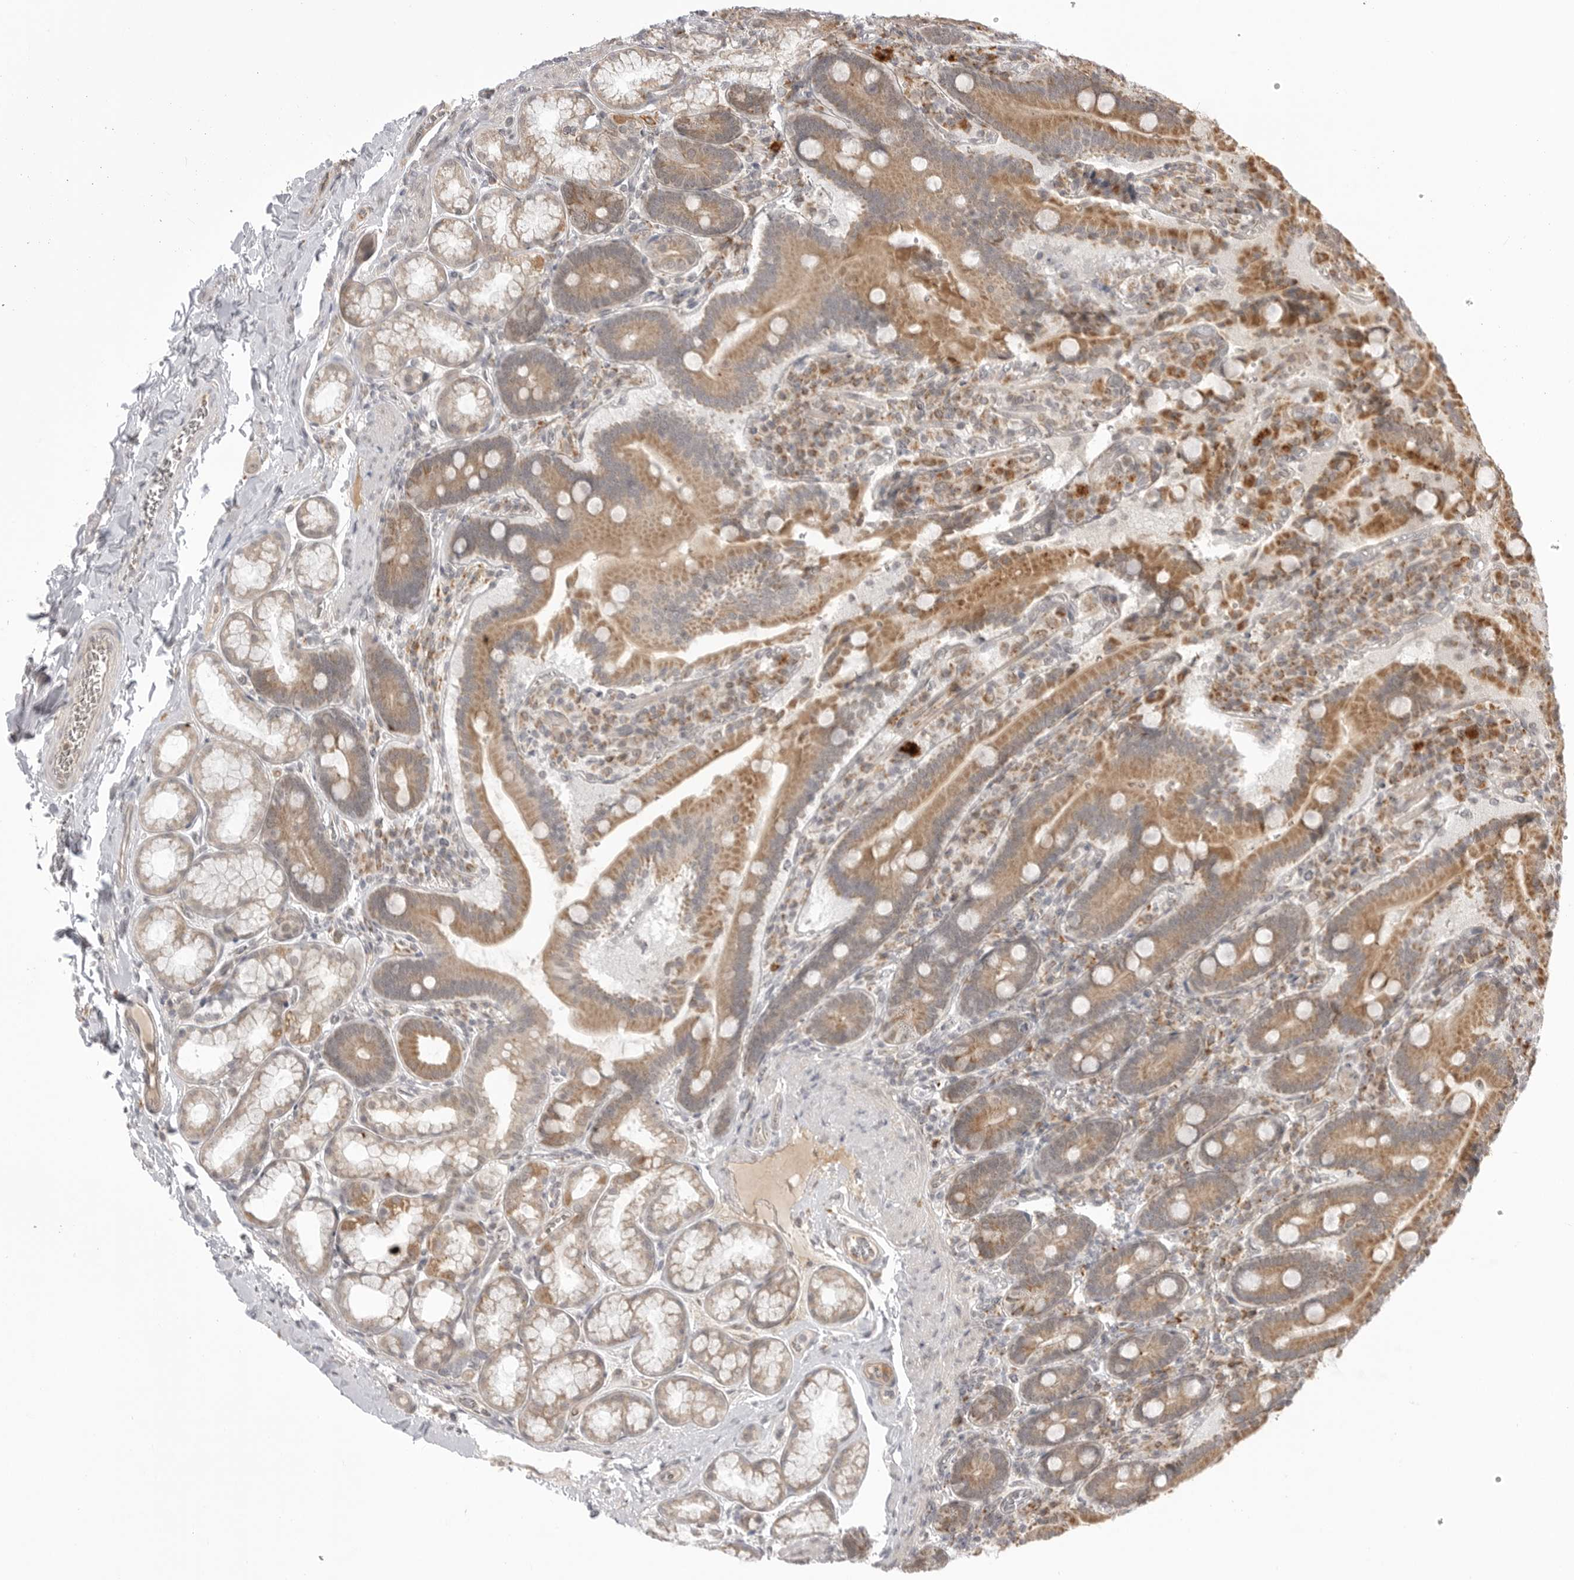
{"staining": {"intensity": "moderate", "quantity": ">75%", "location": "cytoplasmic/membranous"}, "tissue": "duodenum", "cell_type": "Glandular cells", "image_type": "normal", "snomed": [{"axis": "morphology", "description": "Normal tissue, NOS"}, {"axis": "topography", "description": "Duodenum"}], "caption": "A histopathology image of human duodenum stained for a protein exhibits moderate cytoplasmic/membranous brown staining in glandular cells. Nuclei are stained in blue.", "gene": "KALRN", "patient": {"sex": "female", "age": 62}}